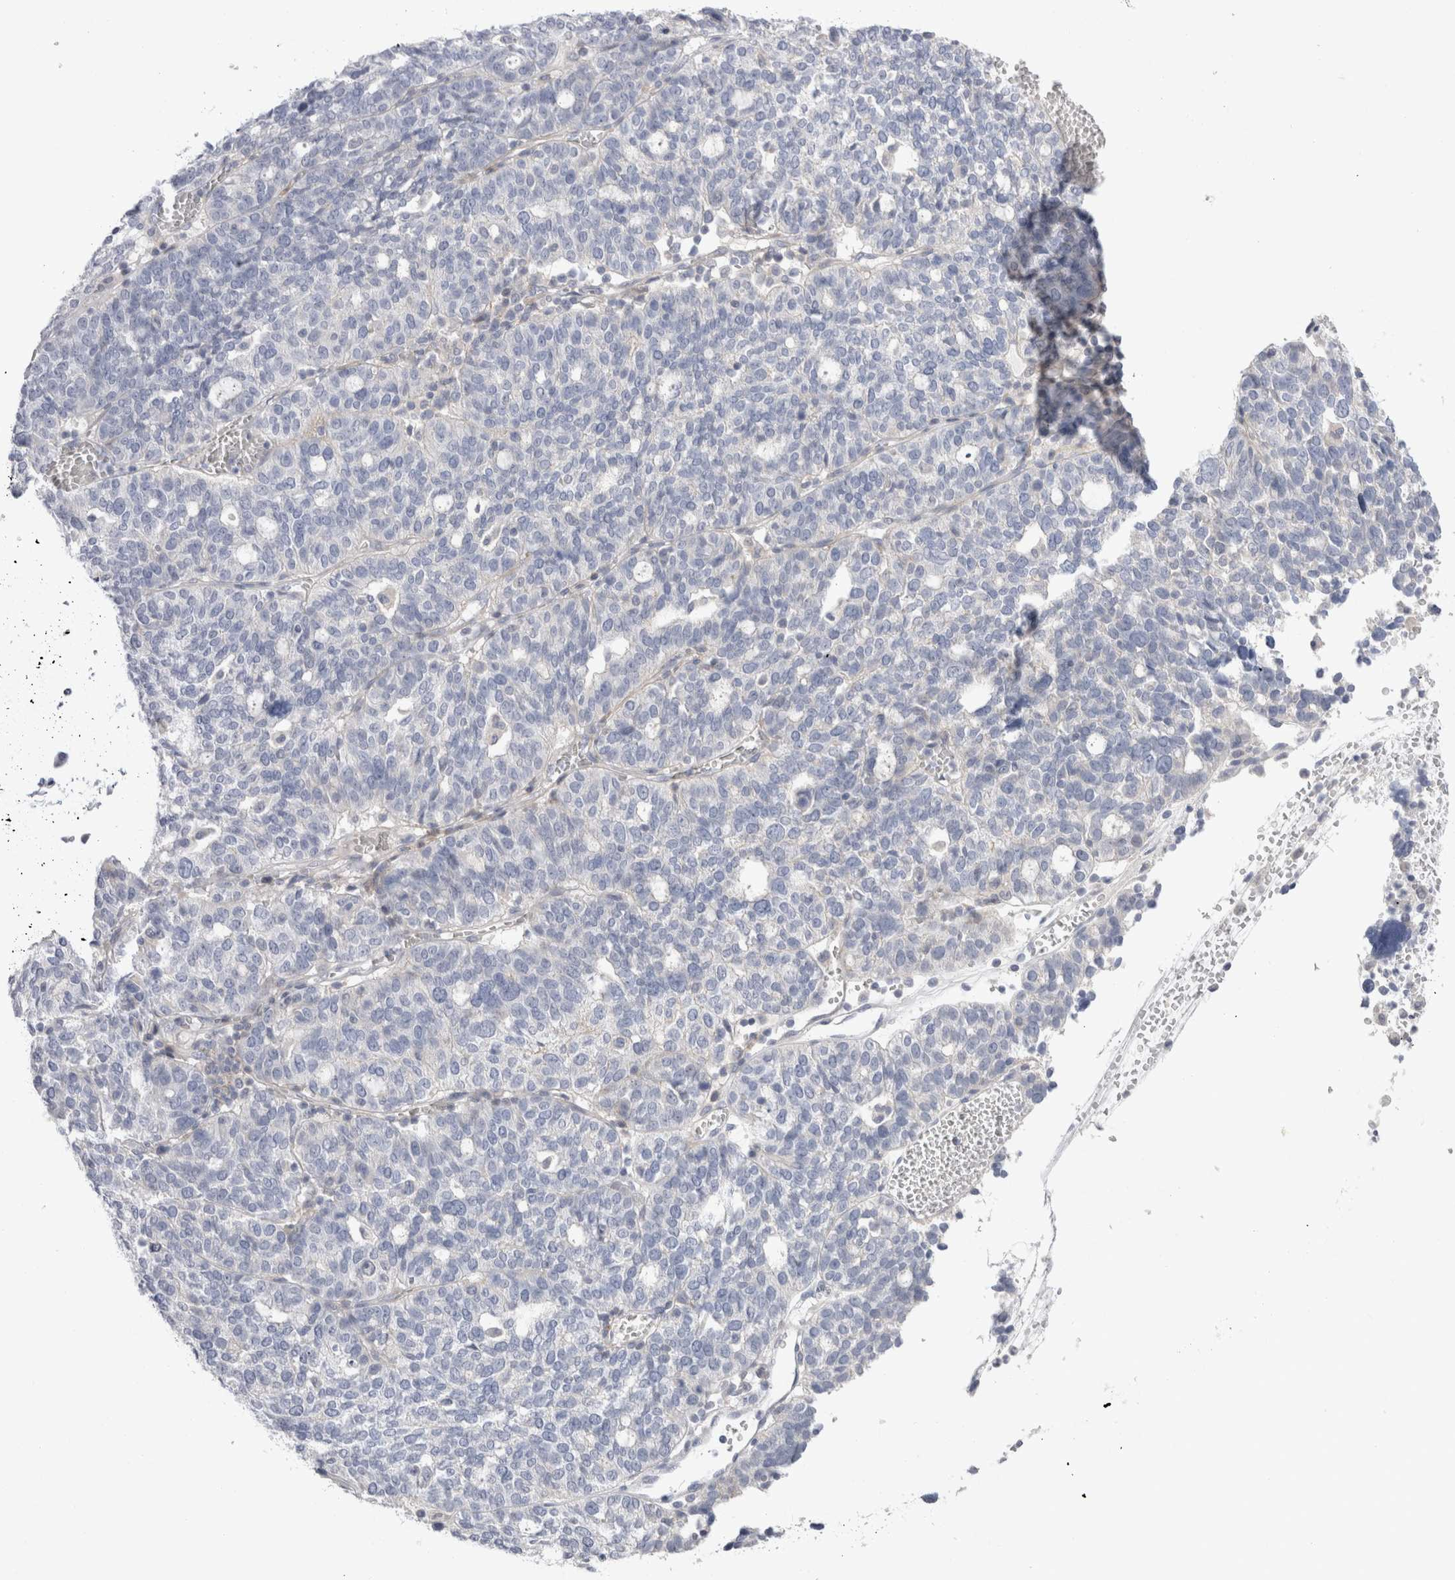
{"staining": {"intensity": "negative", "quantity": "none", "location": "none"}, "tissue": "ovarian cancer", "cell_type": "Tumor cells", "image_type": "cancer", "snomed": [{"axis": "morphology", "description": "Cystadenocarcinoma, serous, NOS"}, {"axis": "topography", "description": "Ovary"}], "caption": "Tumor cells show no significant protein positivity in ovarian cancer. Brightfield microscopy of immunohistochemistry (IHC) stained with DAB (3,3'-diaminobenzidine) (brown) and hematoxylin (blue), captured at high magnification.", "gene": "SPINK2", "patient": {"sex": "female", "age": 59}}